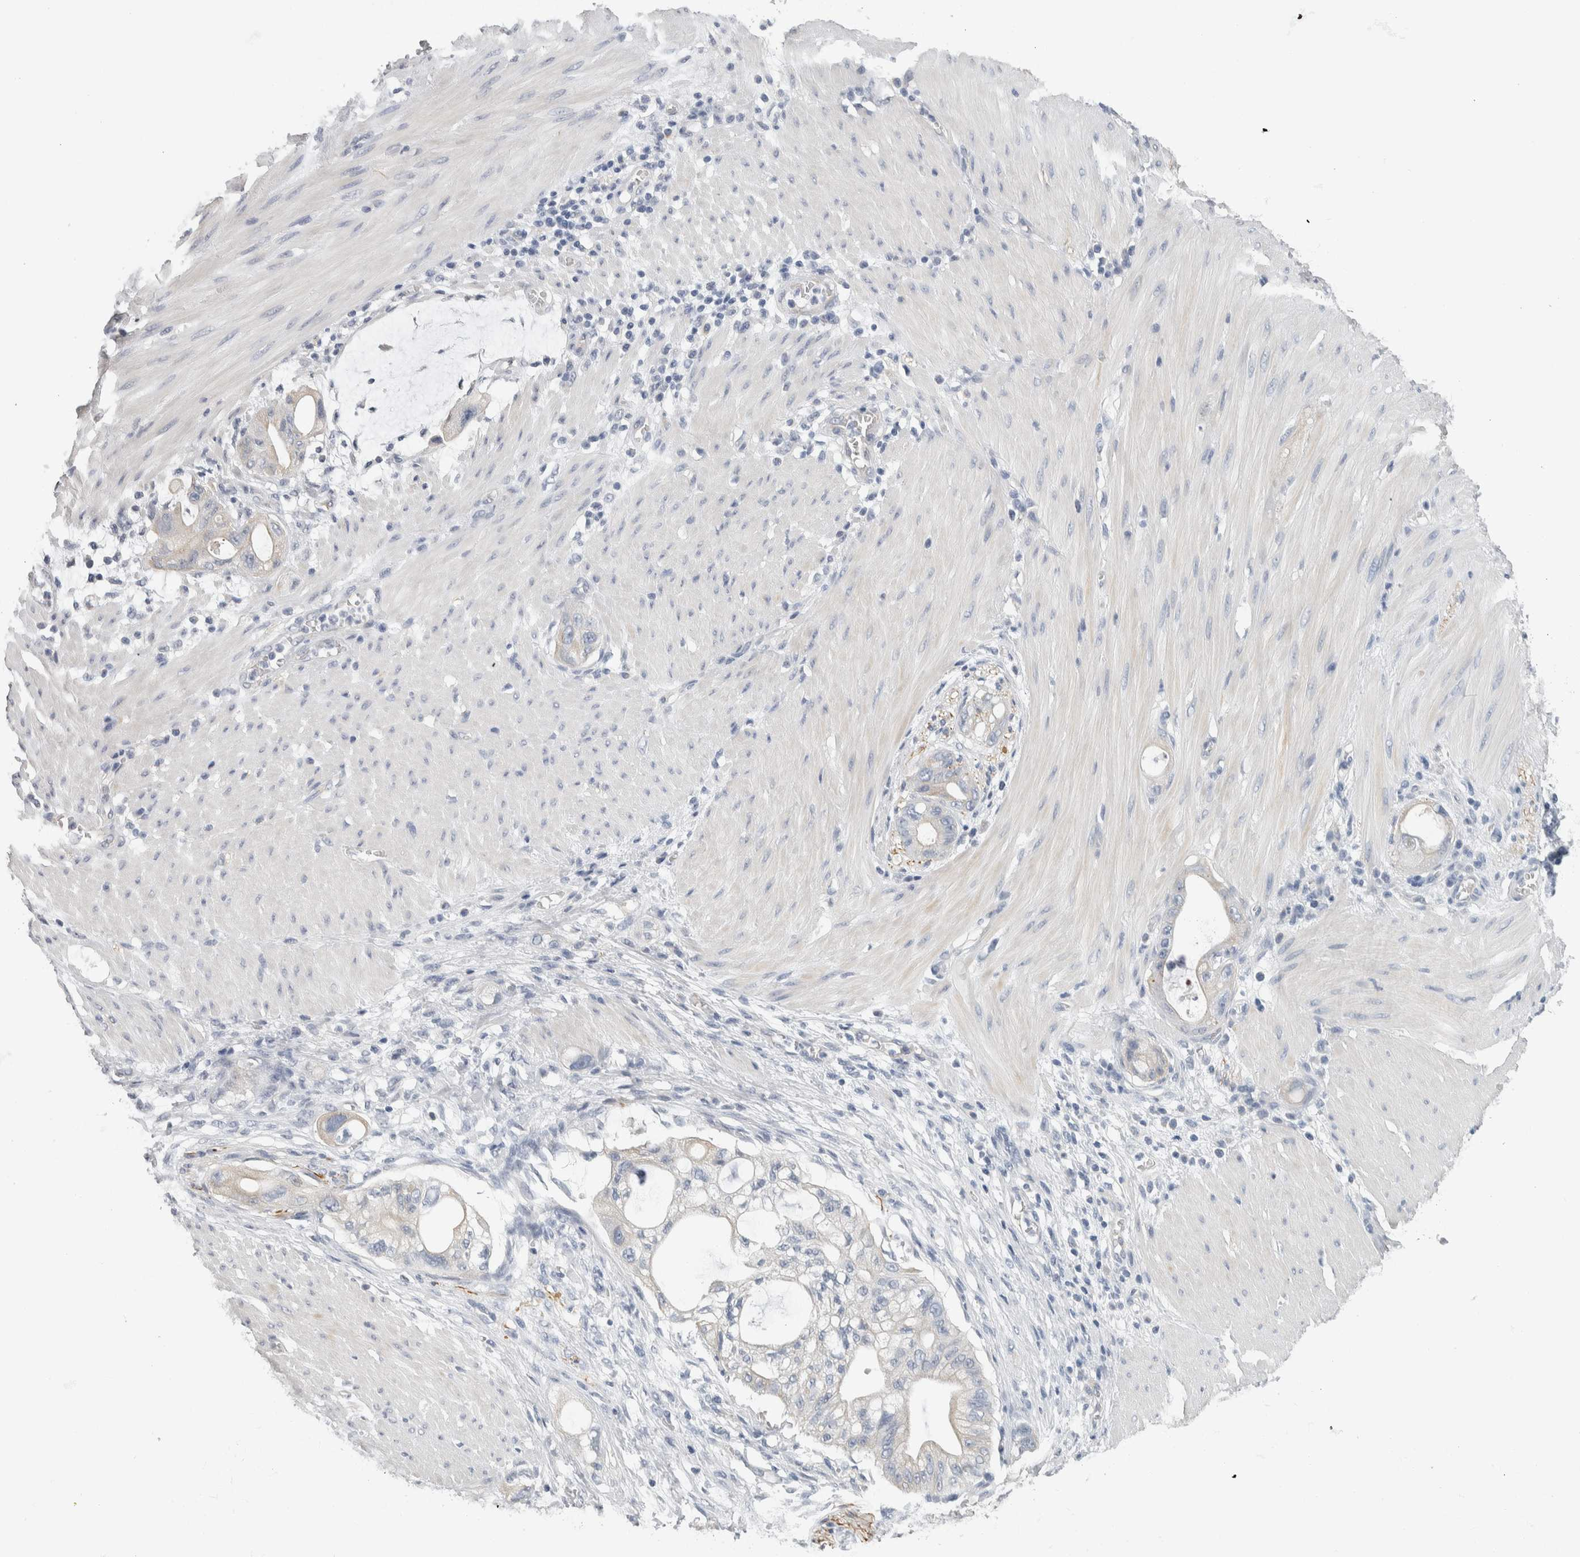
{"staining": {"intensity": "moderate", "quantity": "<25%", "location": "cytoplasmic/membranous"}, "tissue": "stomach cancer", "cell_type": "Tumor cells", "image_type": "cancer", "snomed": [{"axis": "morphology", "description": "Adenocarcinoma, NOS"}, {"axis": "topography", "description": "Stomach"}, {"axis": "topography", "description": "Stomach, lower"}], "caption": "Brown immunohistochemical staining in stomach cancer (adenocarcinoma) reveals moderate cytoplasmic/membranous expression in about <25% of tumor cells.", "gene": "NEFM", "patient": {"sex": "female", "age": 48}}